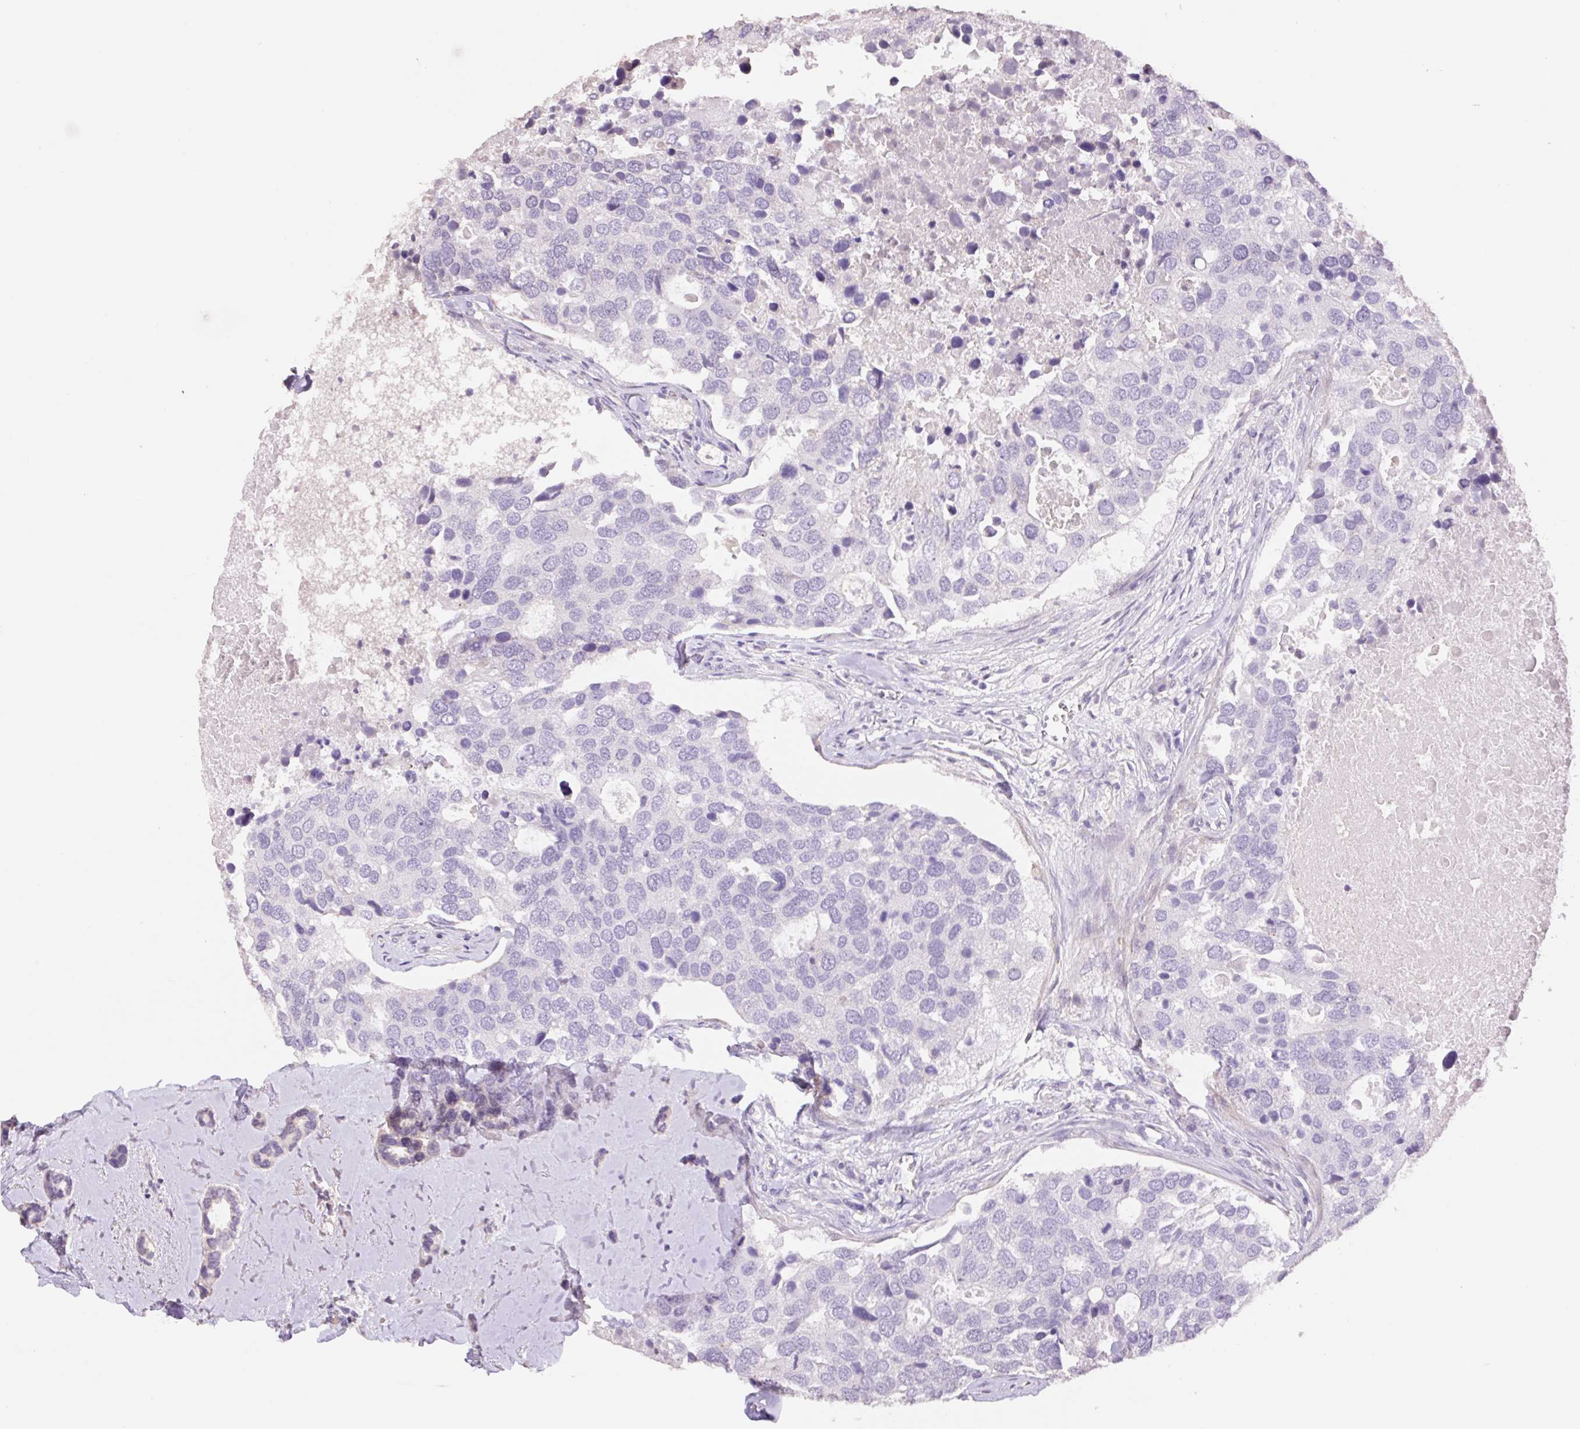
{"staining": {"intensity": "negative", "quantity": "none", "location": "none"}, "tissue": "breast cancer", "cell_type": "Tumor cells", "image_type": "cancer", "snomed": [{"axis": "morphology", "description": "Duct carcinoma"}, {"axis": "topography", "description": "Breast"}], "caption": "A photomicrograph of human infiltrating ductal carcinoma (breast) is negative for staining in tumor cells. The staining is performed using DAB (3,3'-diaminobenzidine) brown chromogen with nuclei counter-stained in using hematoxylin.", "gene": "HCRTR2", "patient": {"sex": "female", "age": 83}}